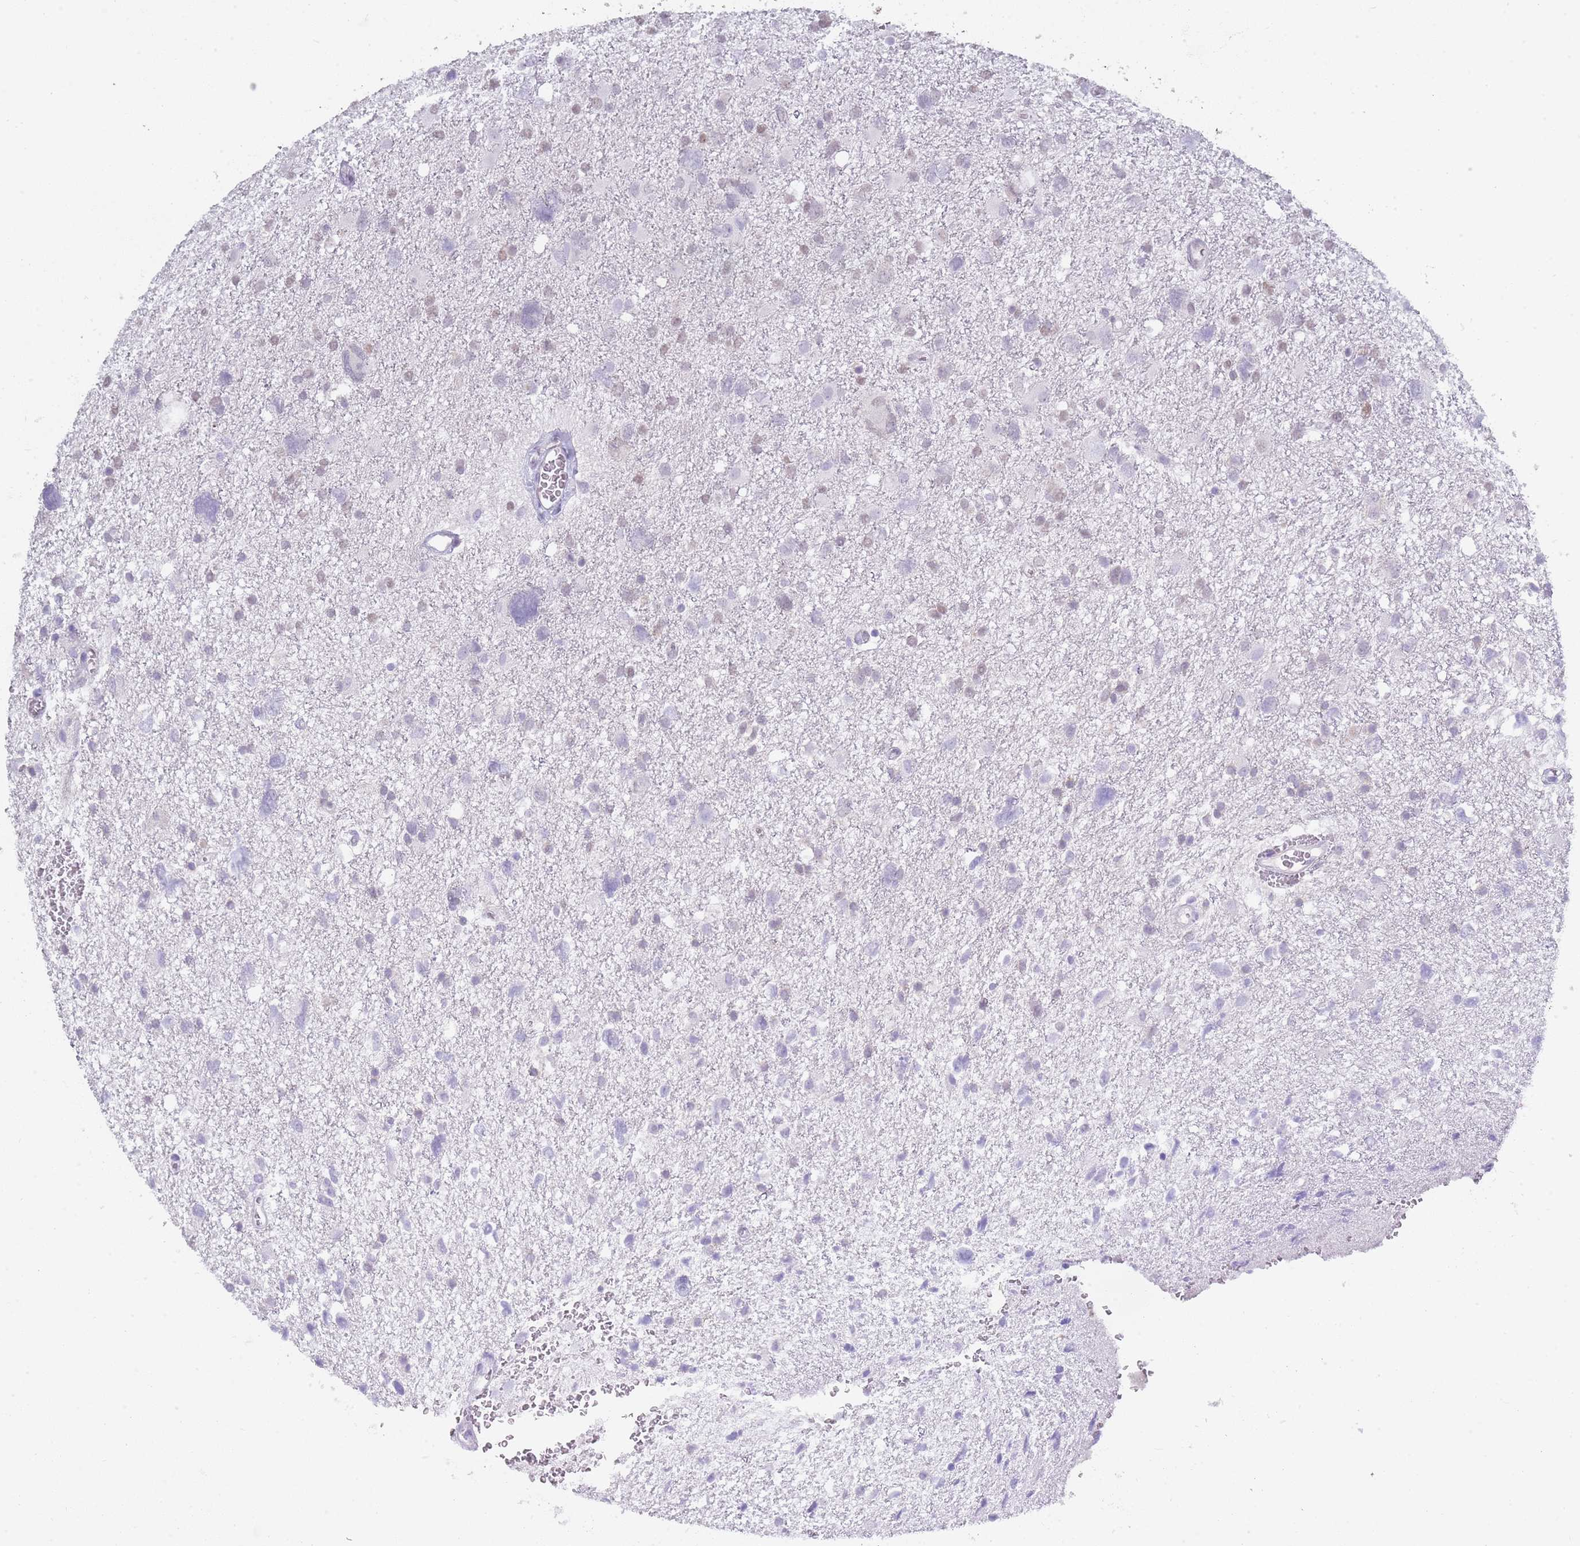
{"staining": {"intensity": "negative", "quantity": "none", "location": "none"}, "tissue": "glioma", "cell_type": "Tumor cells", "image_type": "cancer", "snomed": [{"axis": "morphology", "description": "Glioma, malignant, High grade"}, {"axis": "topography", "description": "Brain"}], "caption": "Tumor cells show no significant protein positivity in glioma.", "gene": "SEPHS2", "patient": {"sex": "male", "age": 61}}